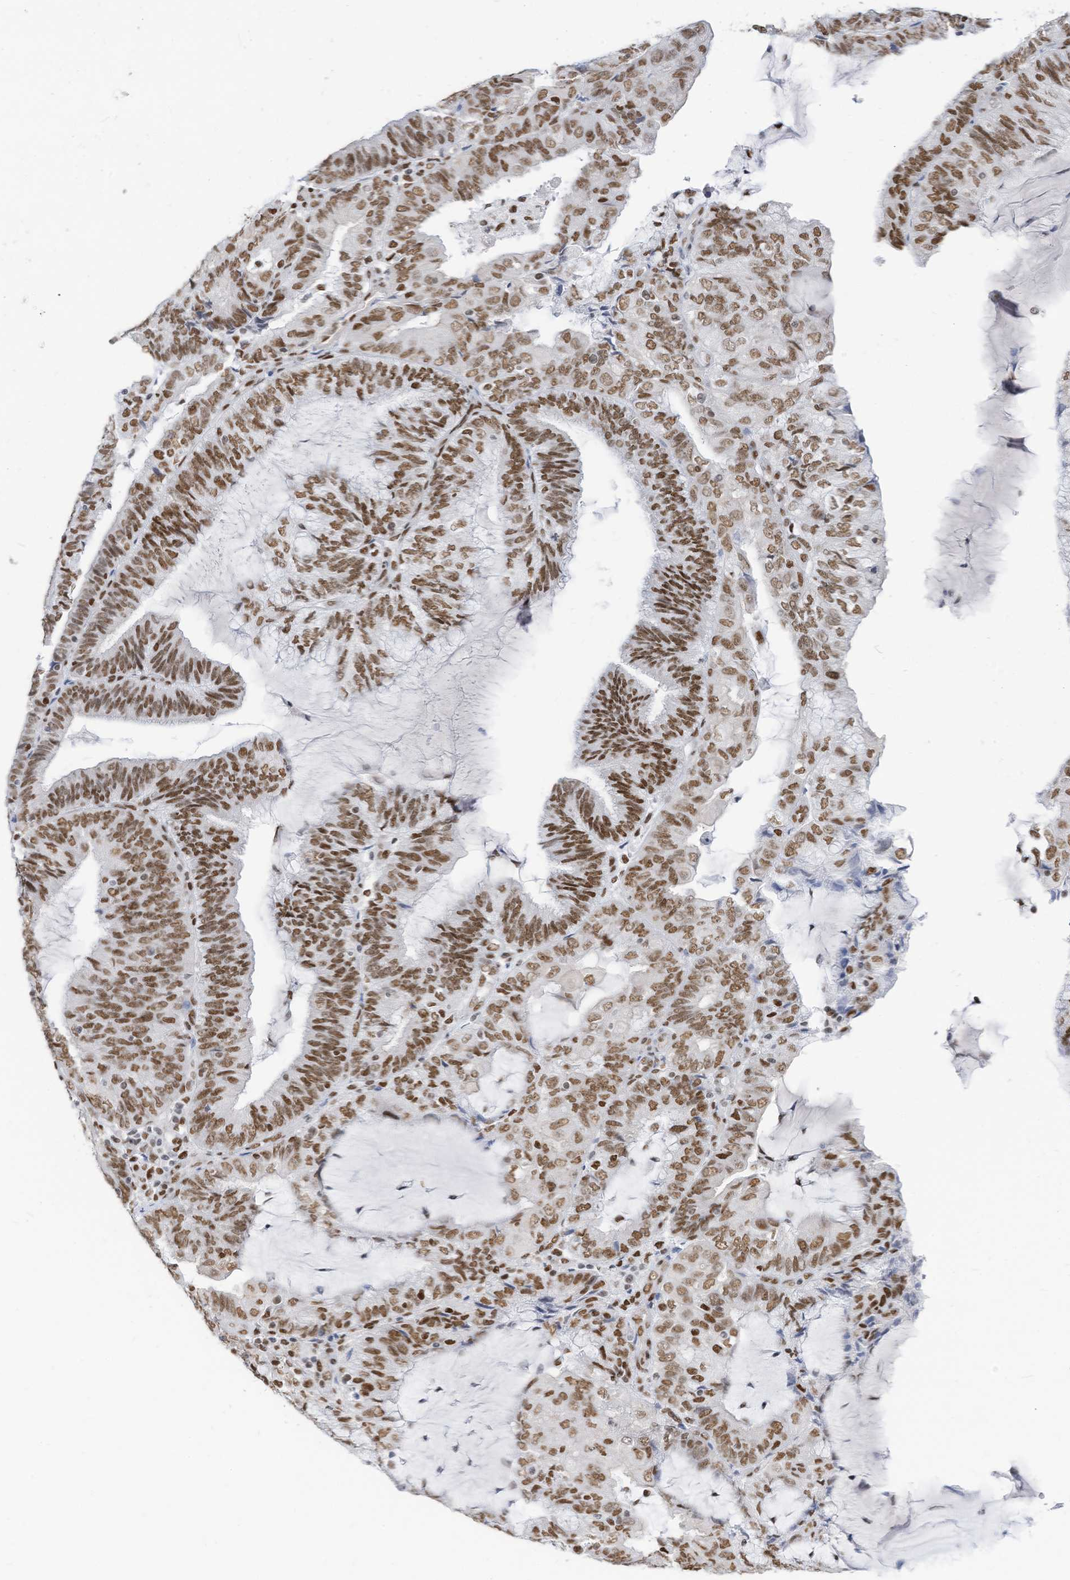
{"staining": {"intensity": "moderate", "quantity": ">75%", "location": "nuclear"}, "tissue": "endometrial cancer", "cell_type": "Tumor cells", "image_type": "cancer", "snomed": [{"axis": "morphology", "description": "Adenocarcinoma, NOS"}, {"axis": "topography", "description": "Endometrium"}], "caption": "Protein staining of endometrial adenocarcinoma tissue demonstrates moderate nuclear expression in about >75% of tumor cells.", "gene": "KHSRP", "patient": {"sex": "female", "age": 81}}